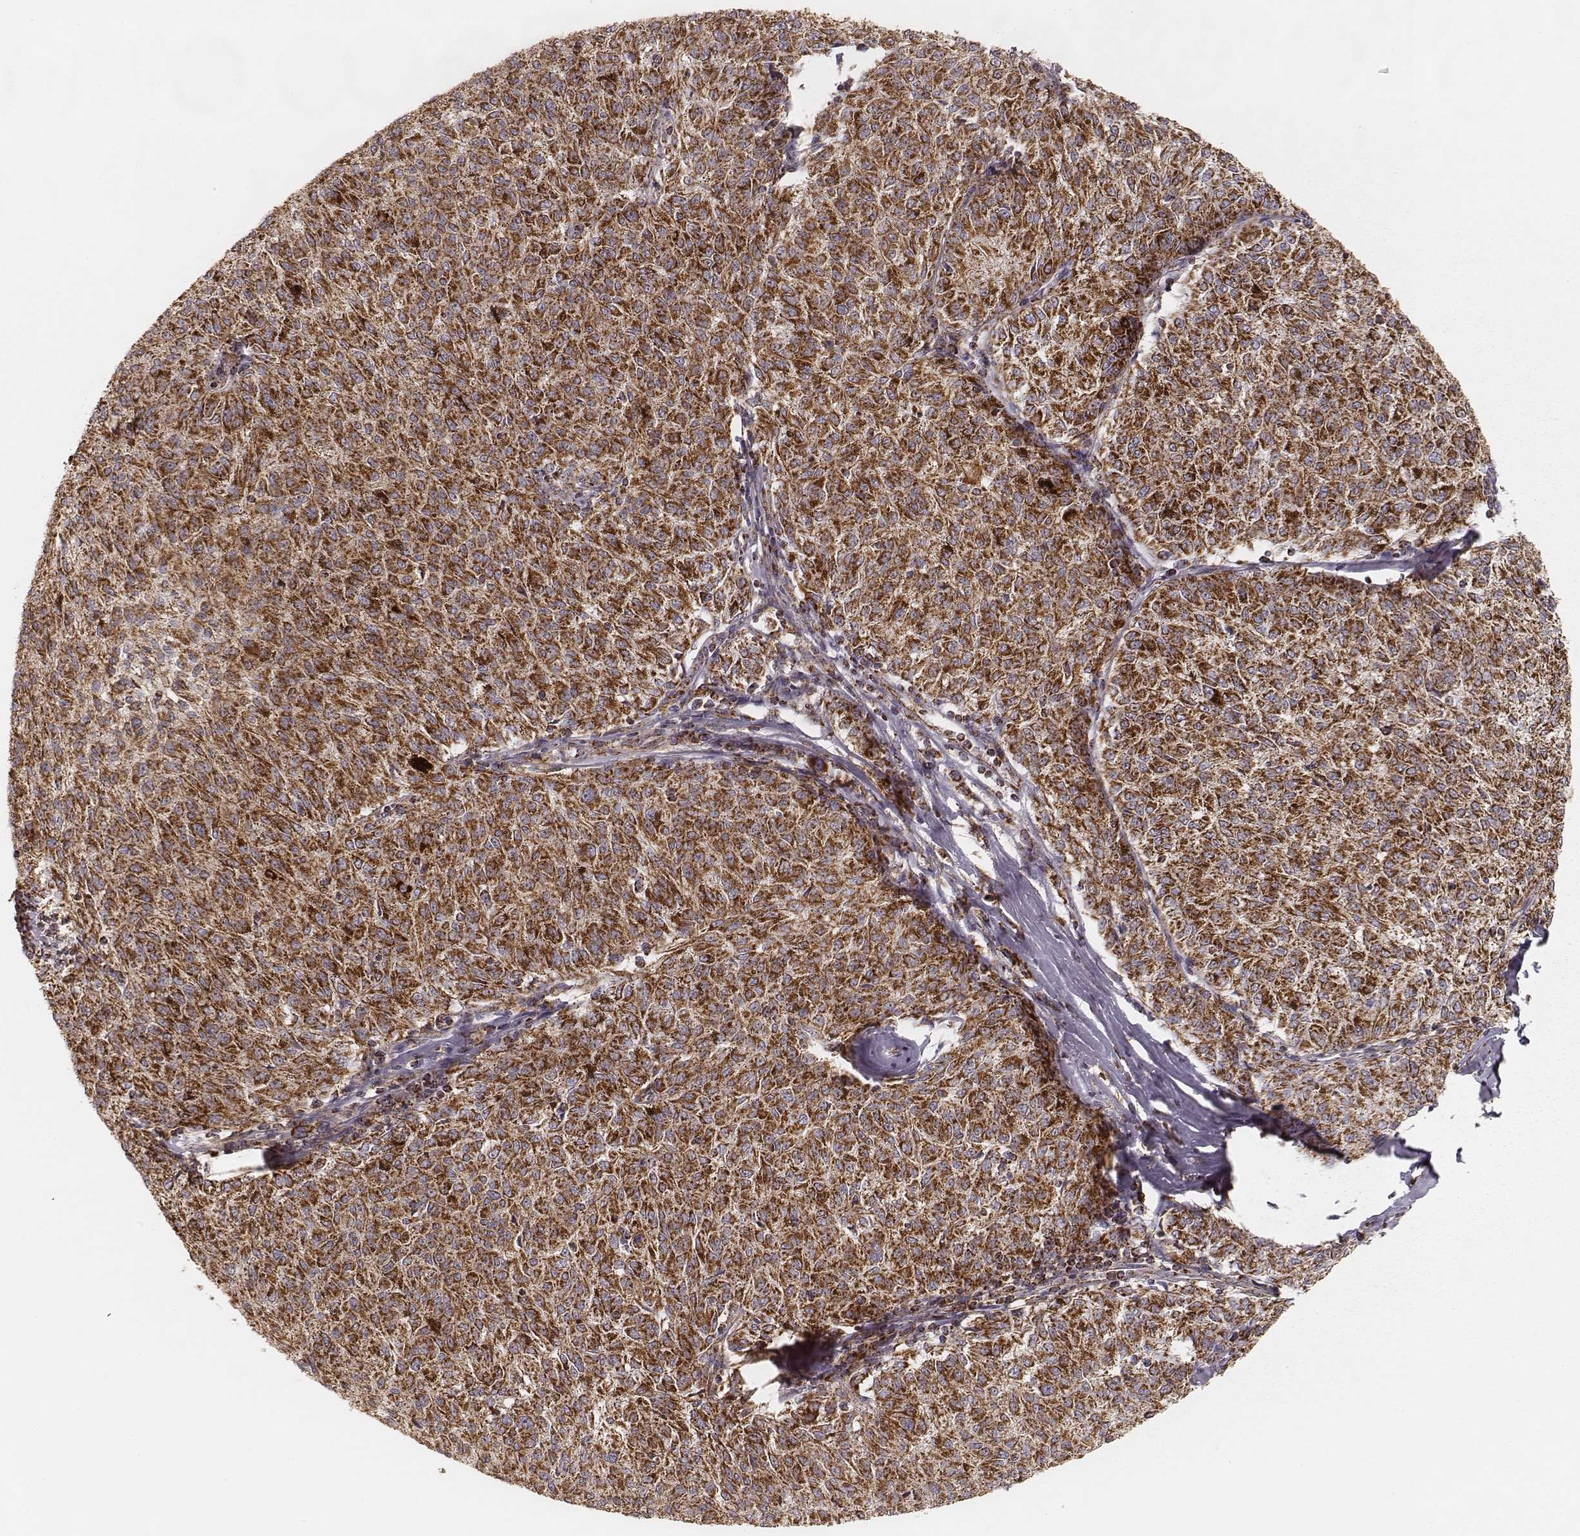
{"staining": {"intensity": "strong", "quantity": ">75%", "location": "cytoplasmic/membranous"}, "tissue": "melanoma", "cell_type": "Tumor cells", "image_type": "cancer", "snomed": [{"axis": "morphology", "description": "Malignant melanoma, NOS"}, {"axis": "topography", "description": "Skin"}], "caption": "Melanoma stained with a brown dye shows strong cytoplasmic/membranous positive staining in approximately >75% of tumor cells.", "gene": "CS", "patient": {"sex": "female", "age": 72}}